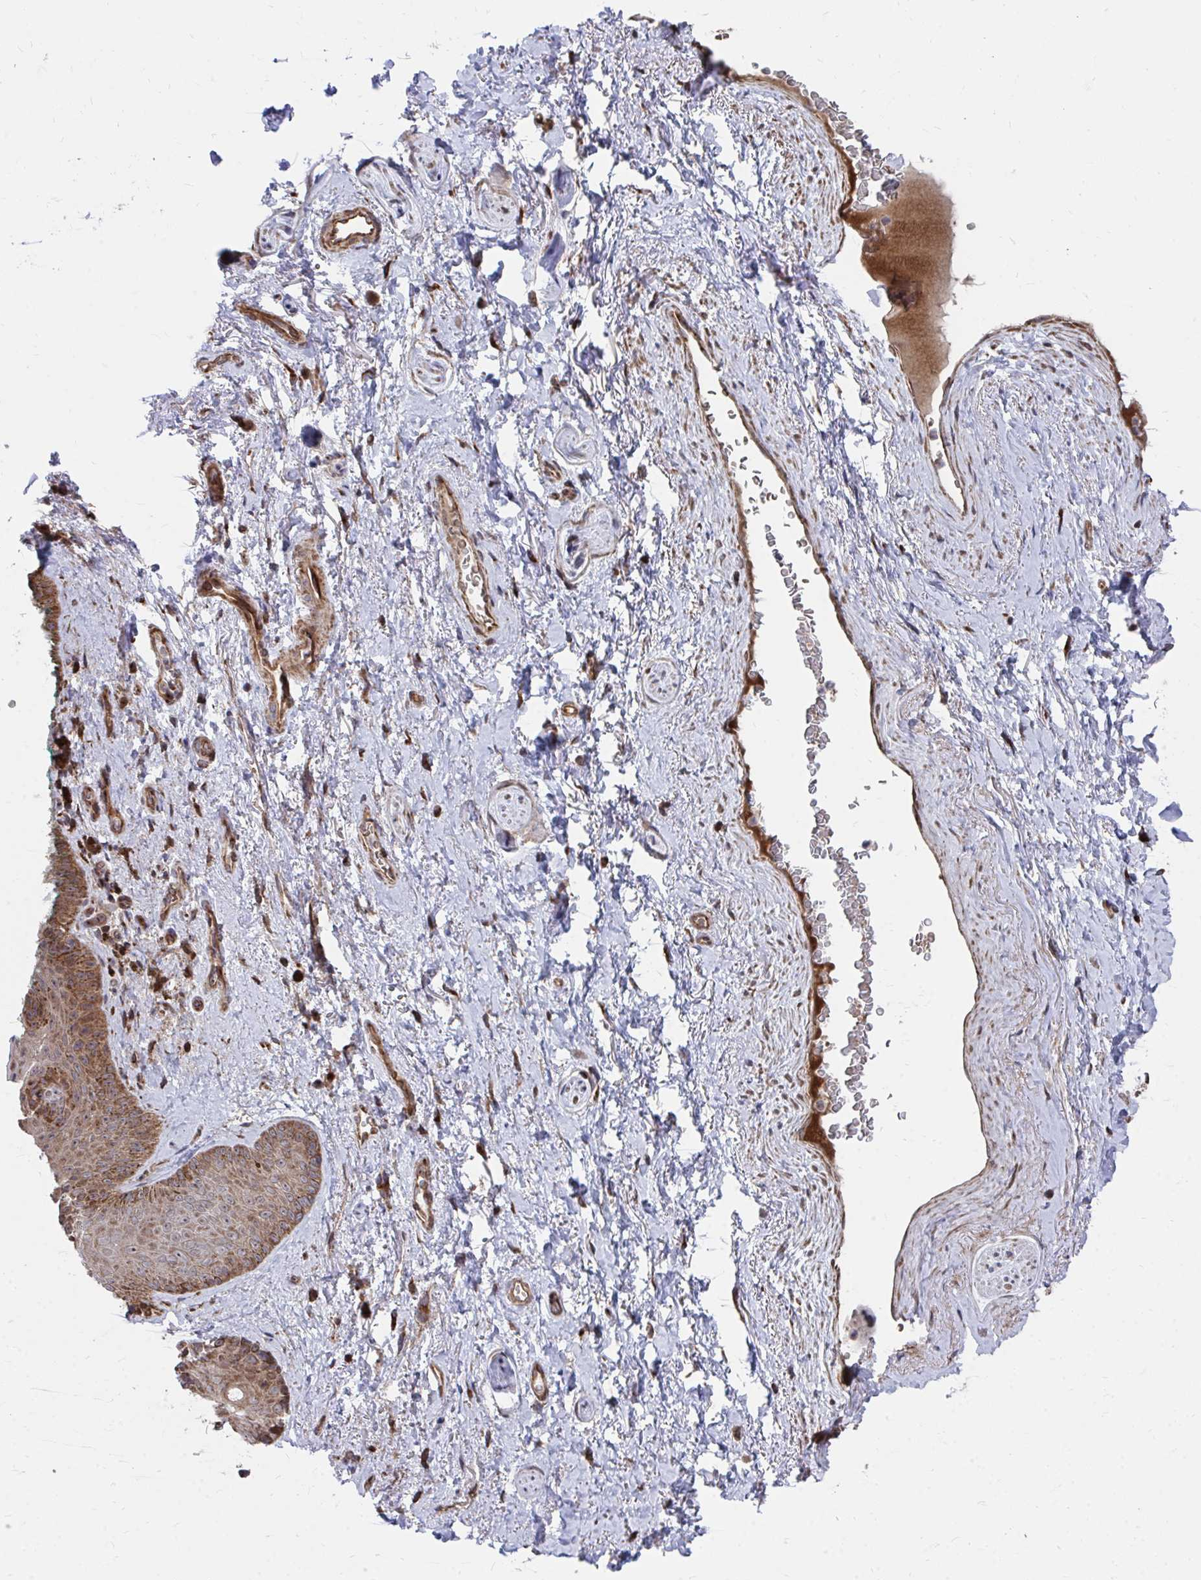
{"staining": {"intensity": "negative", "quantity": "none", "location": "none"}, "tissue": "adipose tissue", "cell_type": "Adipocytes", "image_type": "normal", "snomed": [{"axis": "morphology", "description": "Normal tissue, NOS"}, {"axis": "topography", "description": "Vulva"}, {"axis": "topography", "description": "Peripheral nerve tissue"}], "caption": "The image shows no staining of adipocytes in normal adipose tissue. (DAB IHC visualized using brightfield microscopy, high magnification).", "gene": "FAM89A", "patient": {"sex": "female", "age": 66}}